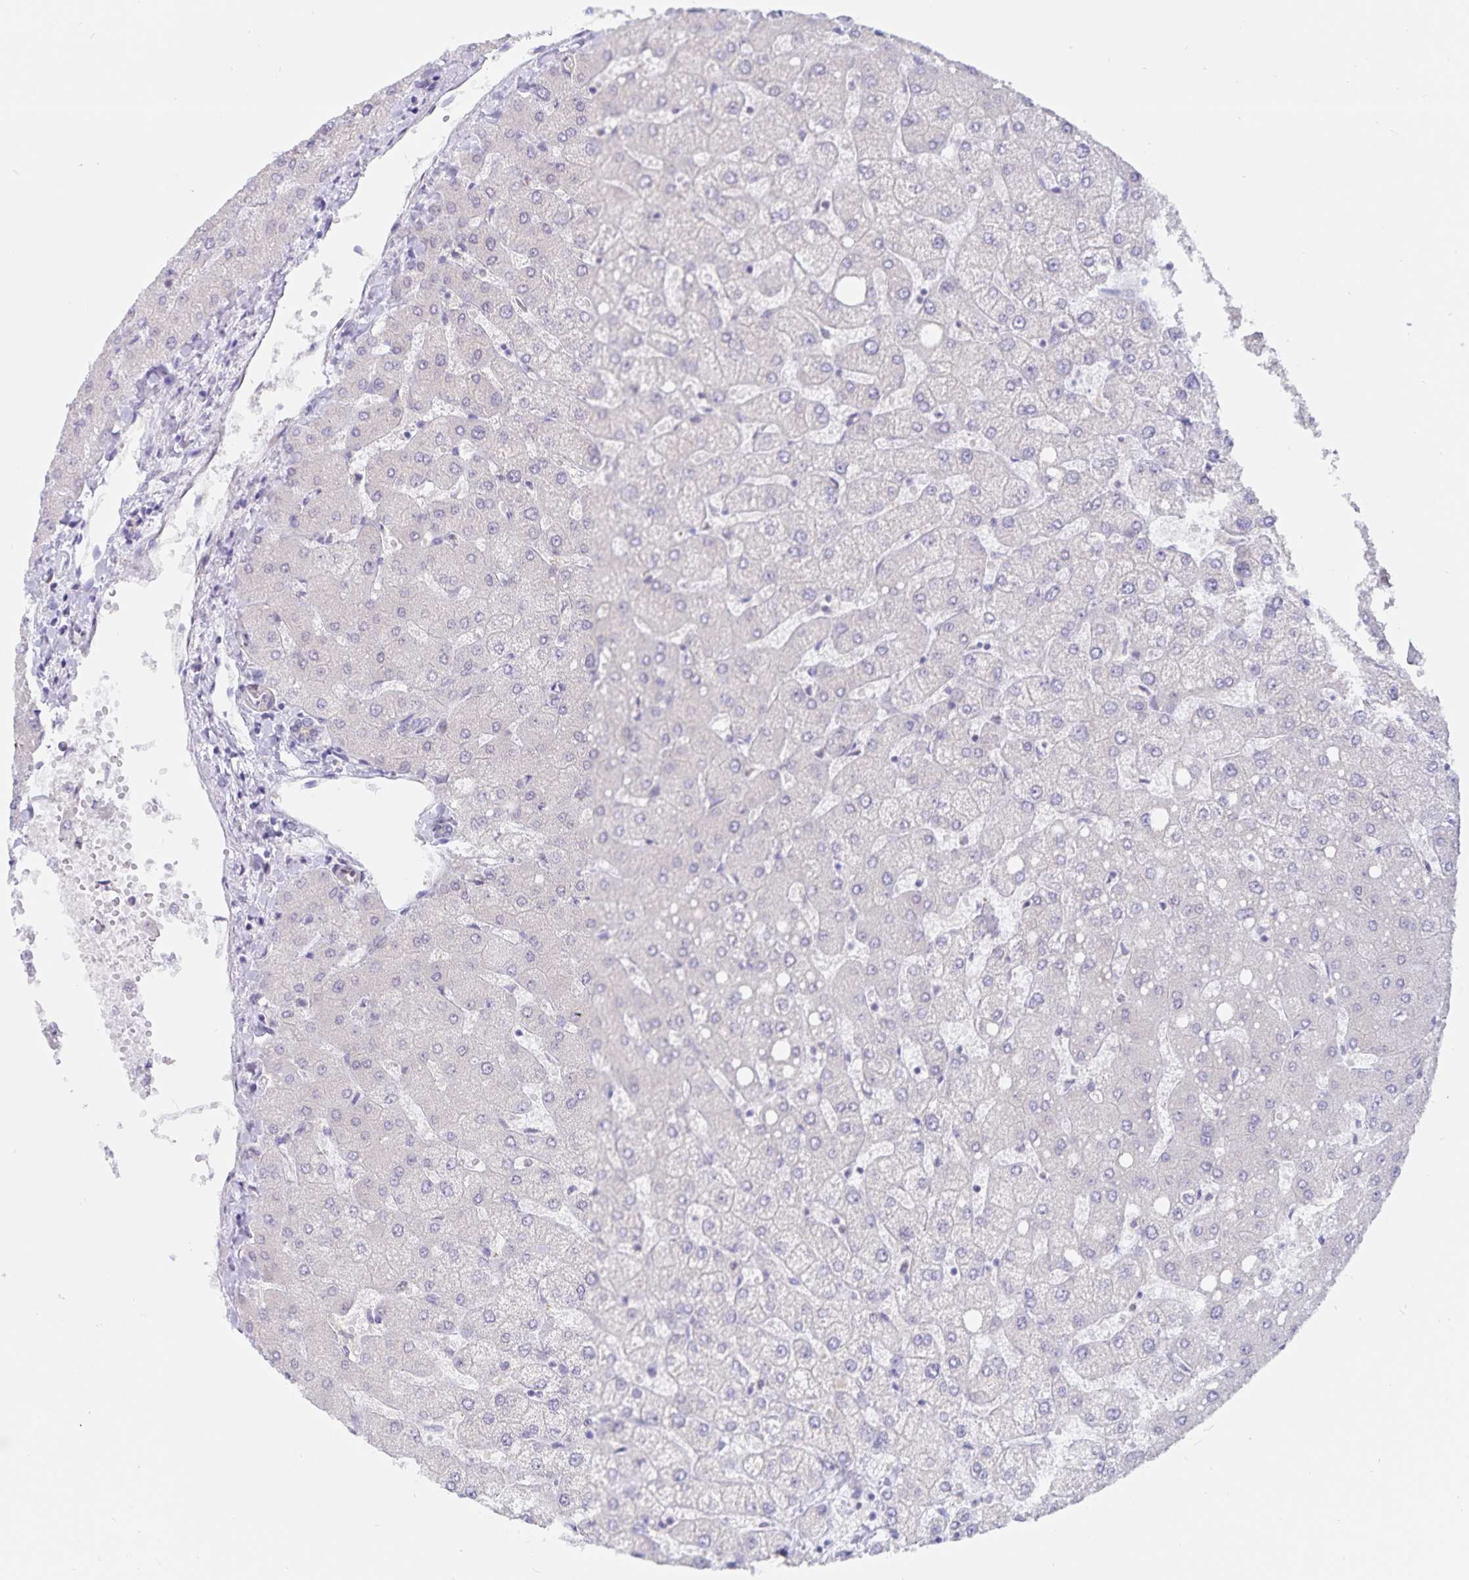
{"staining": {"intensity": "negative", "quantity": "none", "location": "none"}, "tissue": "liver", "cell_type": "Cholangiocytes", "image_type": "normal", "snomed": [{"axis": "morphology", "description": "Normal tissue, NOS"}, {"axis": "topography", "description": "Liver"}], "caption": "This is an IHC micrograph of normal human liver. There is no expression in cholangiocytes.", "gene": "ATP2A2", "patient": {"sex": "female", "age": 54}}